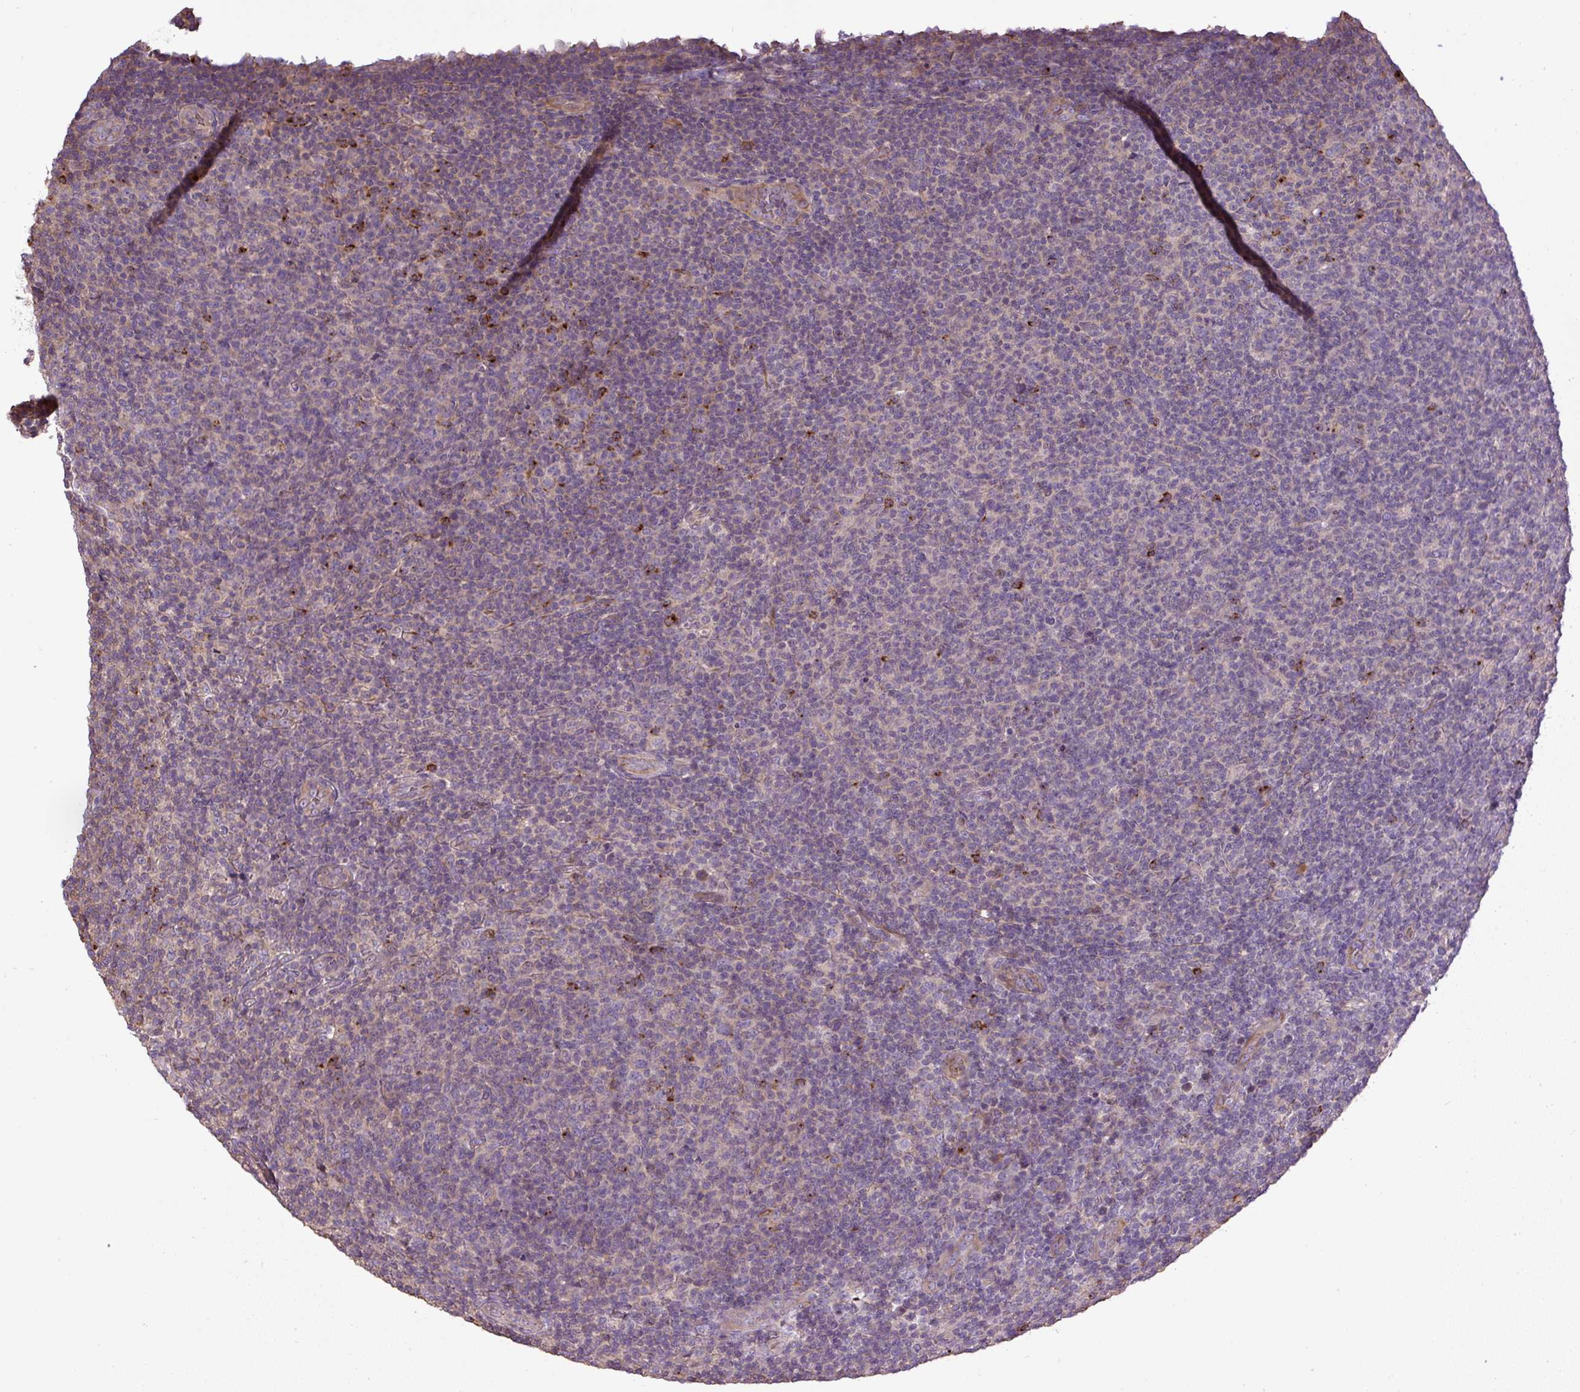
{"staining": {"intensity": "negative", "quantity": "none", "location": "none"}, "tissue": "lymphoma", "cell_type": "Tumor cells", "image_type": "cancer", "snomed": [{"axis": "morphology", "description": "Malignant lymphoma, non-Hodgkin's type, Low grade"}, {"axis": "topography", "description": "Lymph node"}], "caption": "This is an IHC histopathology image of lymphoma. There is no positivity in tumor cells.", "gene": "CXCL13", "patient": {"sex": "male", "age": 66}}